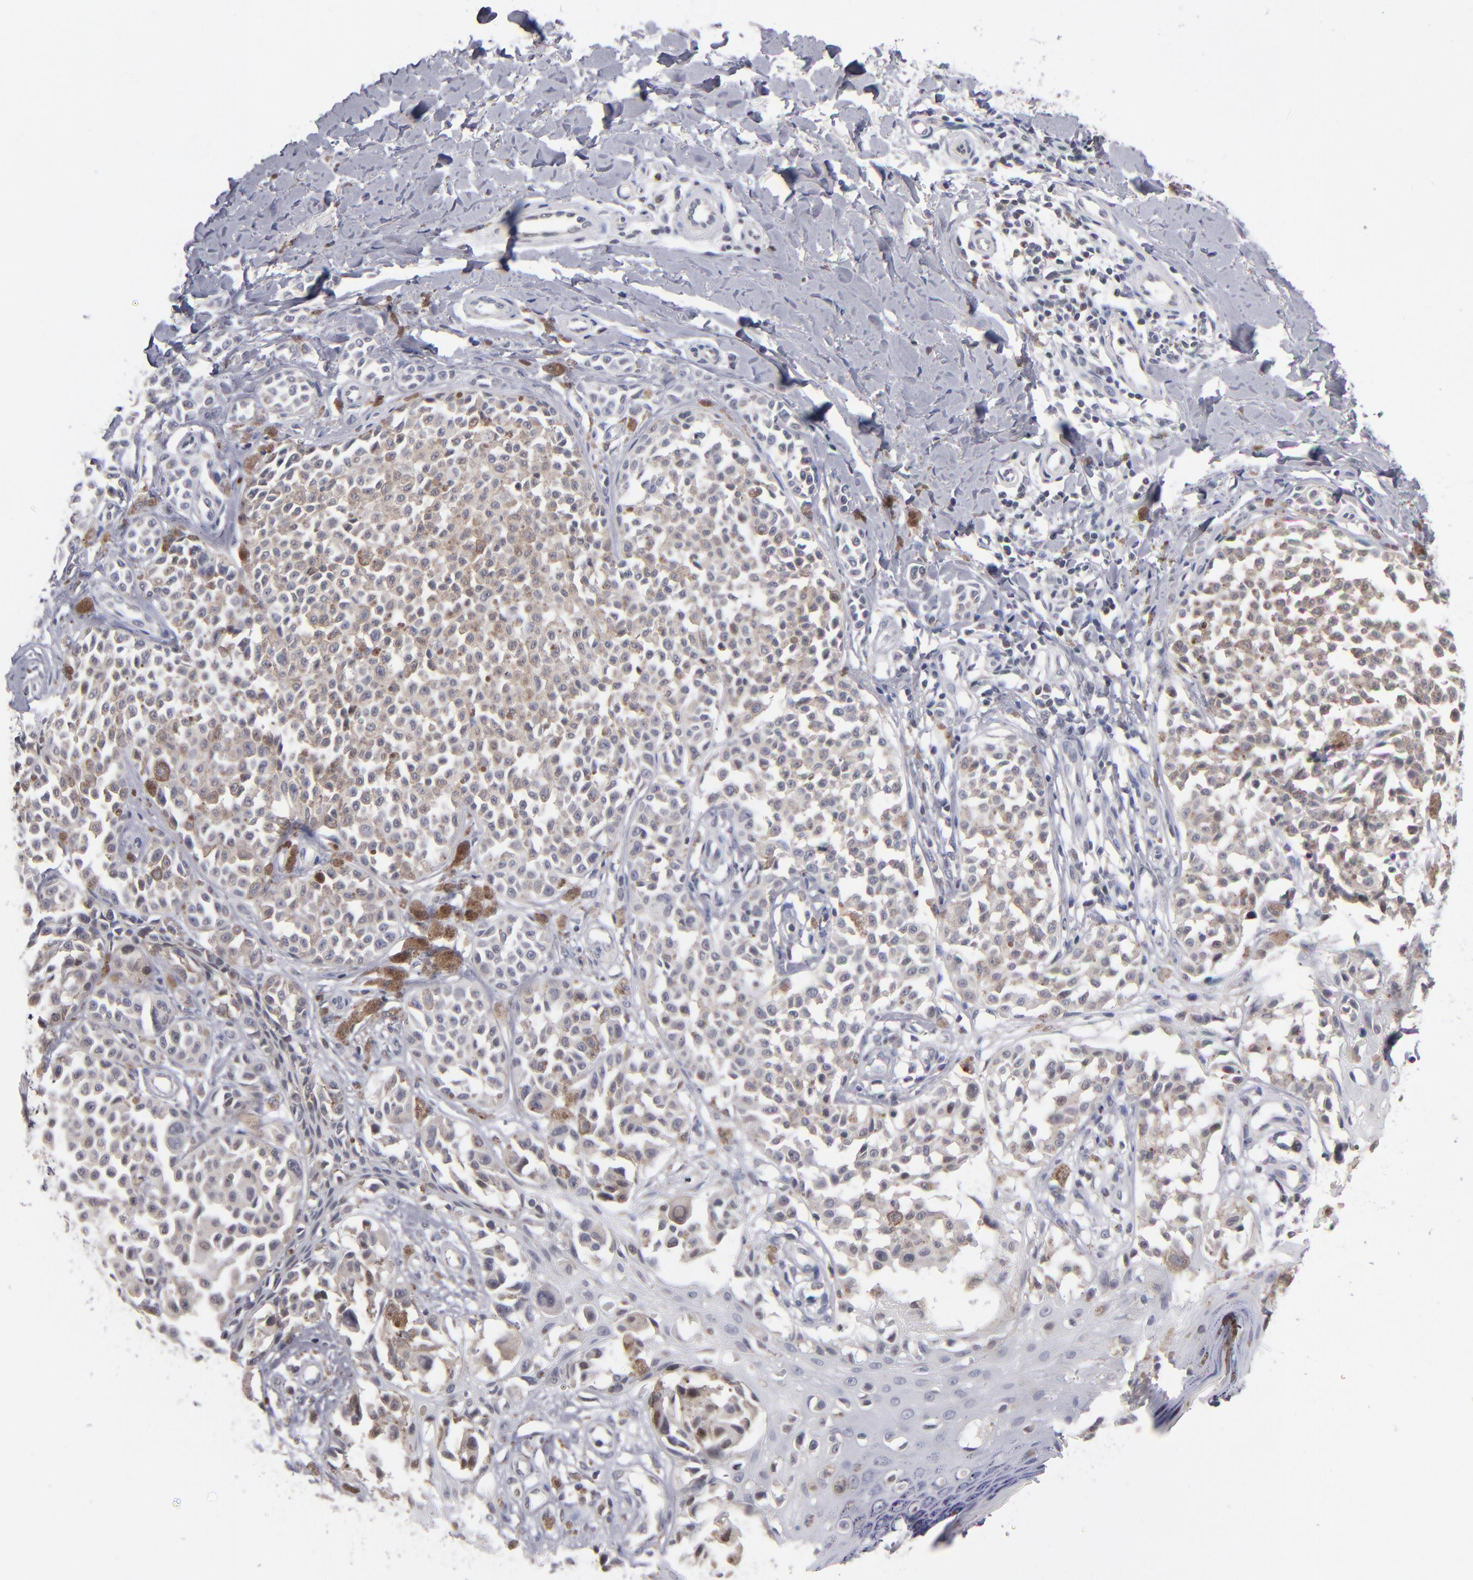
{"staining": {"intensity": "weak", "quantity": "25%-75%", "location": "cytoplasmic/membranous"}, "tissue": "melanoma", "cell_type": "Tumor cells", "image_type": "cancer", "snomed": [{"axis": "morphology", "description": "Malignant melanoma, NOS"}, {"axis": "topography", "description": "Skin"}], "caption": "Immunohistochemical staining of malignant melanoma shows weak cytoplasmic/membranous protein positivity in approximately 25%-75% of tumor cells.", "gene": "ODF2", "patient": {"sex": "female", "age": 38}}